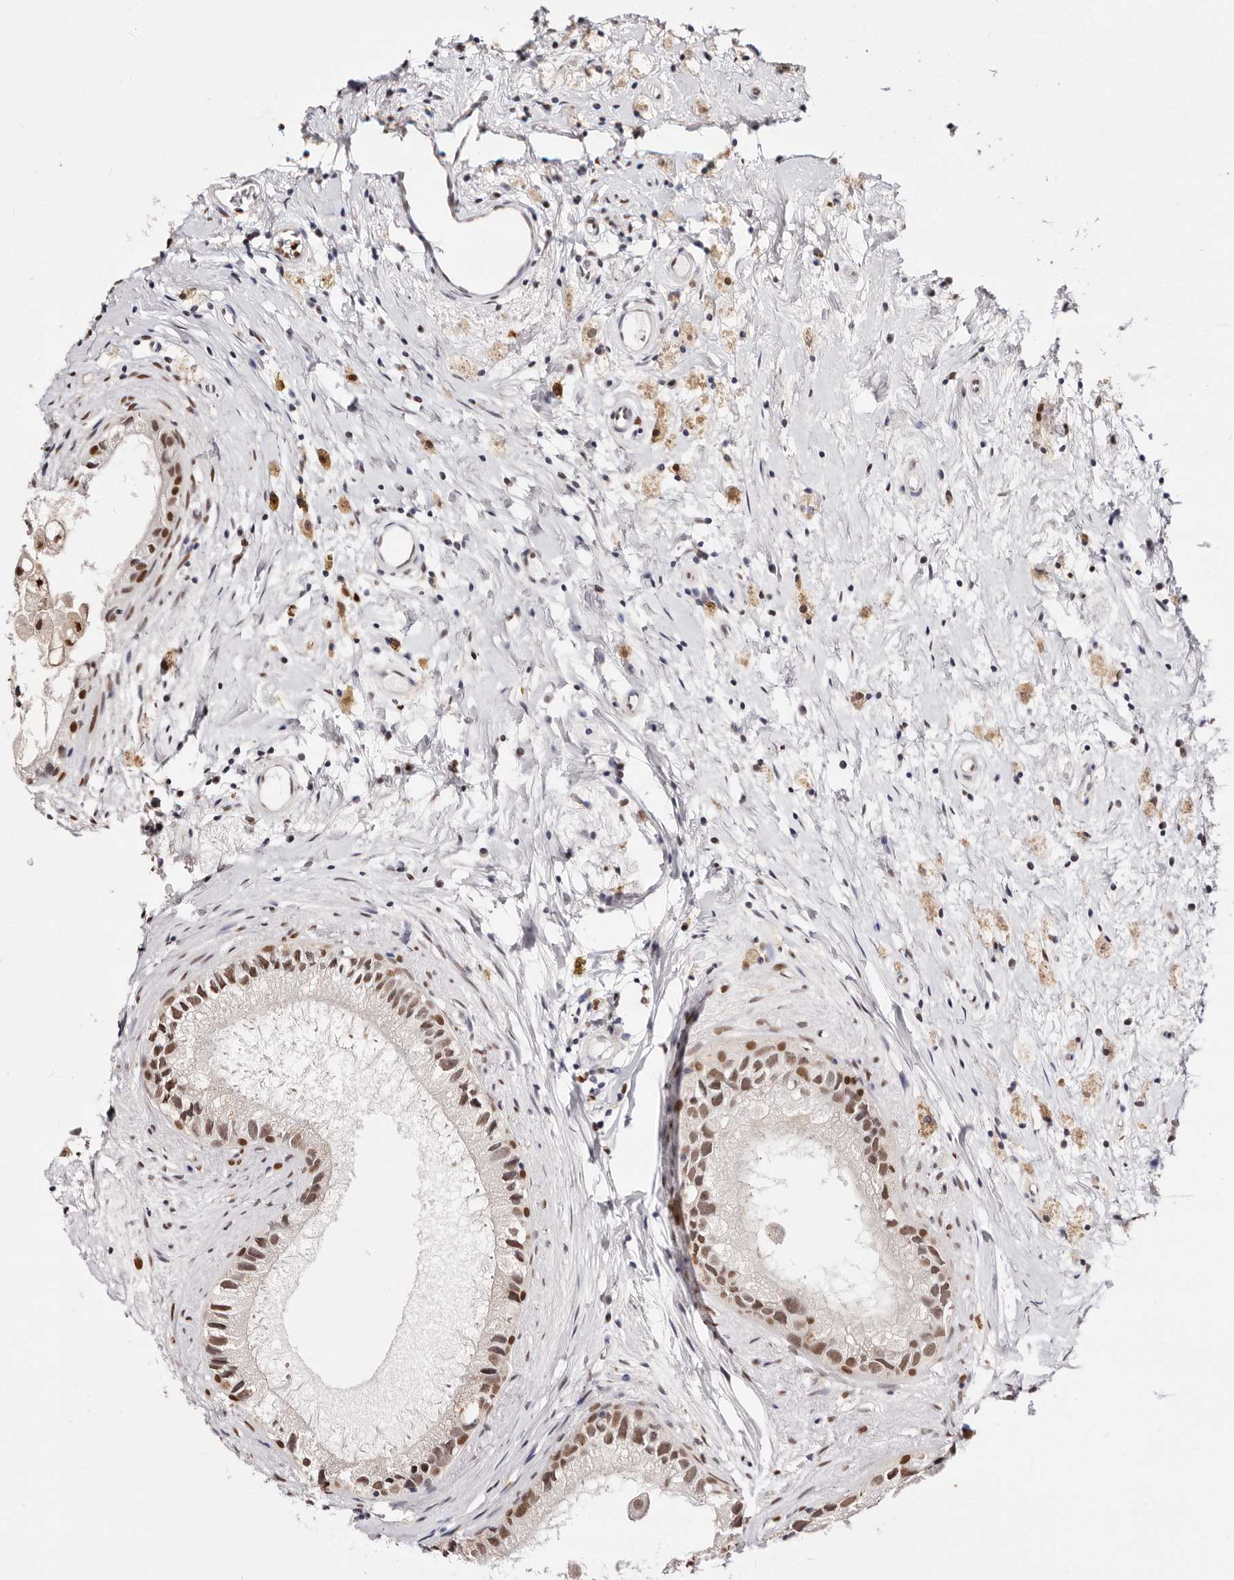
{"staining": {"intensity": "moderate", "quantity": ">75%", "location": "nuclear"}, "tissue": "epididymis", "cell_type": "Glandular cells", "image_type": "normal", "snomed": [{"axis": "morphology", "description": "Normal tissue, NOS"}, {"axis": "topography", "description": "Epididymis"}], "caption": "Immunohistochemical staining of benign human epididymis exhibits medium levels of moderate nuclear expression in approximately >75% of glandular cells. (DAB (3,3'-diaminobenzidine) IHC, brown staining for protein, blue staining for nuclei).", "gene": "TKT", "patient": {"sex": "male", "age": 80}}